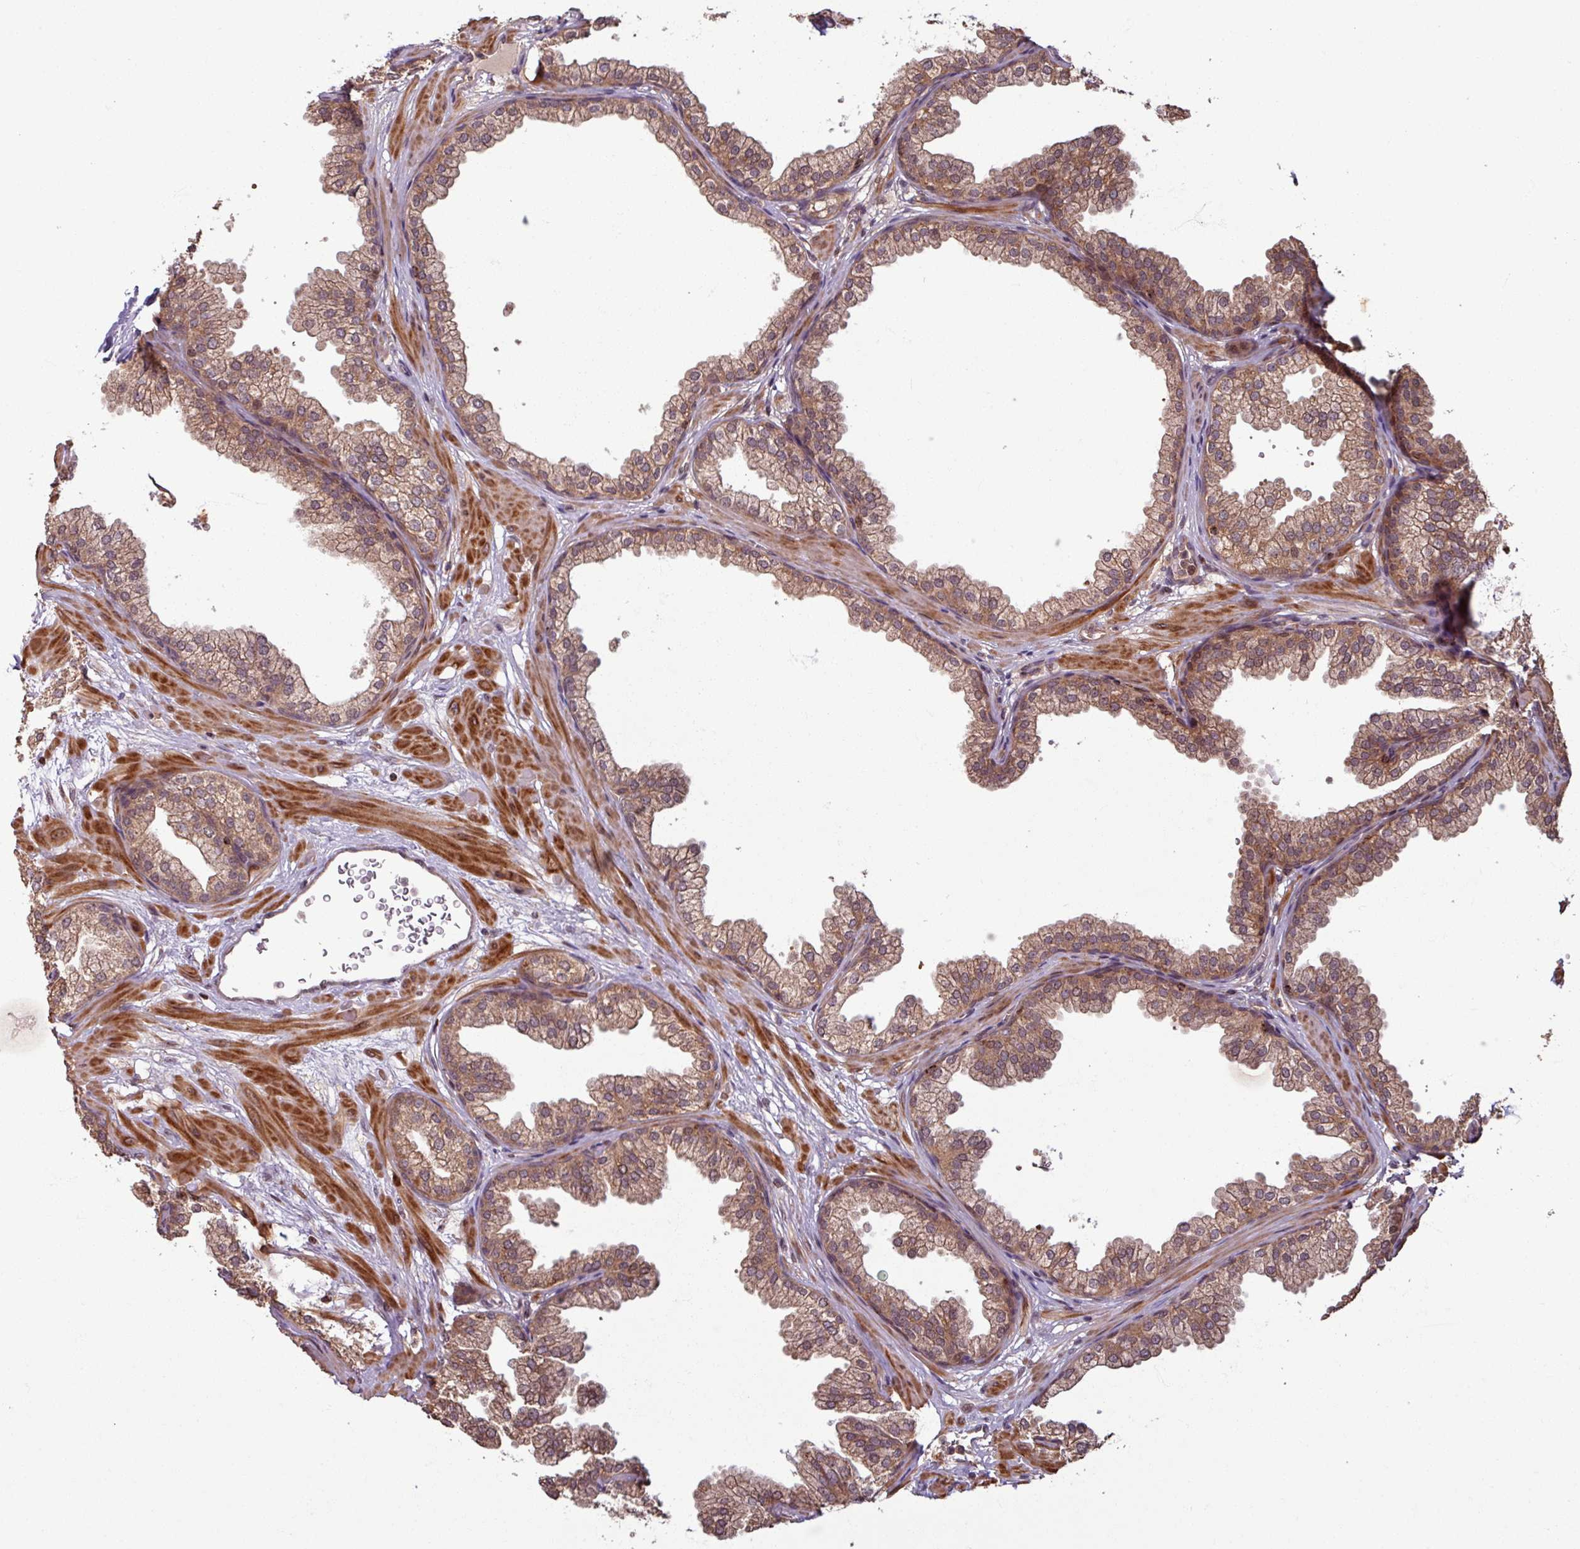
{"staining": {"intensity": "moderate", "quantity": ">75%", "location": "cytoplasmic/membranous"}, "tissue": "prostate", "cell_type": "Glandular cells", "image_type": "normal", "snomed": [{"axis": "morphology", "description": "Normal tissue, NOS"}, {"axis": "topography", "description": "Prostate"}], "caption": "This is an image of IHC staining of benign prostate, which shows moderate positivity in the cytoplasmic/membranous of glandular cells.", "gene": "OR6B1", "patient": {"sex": "male", "age": 37}}